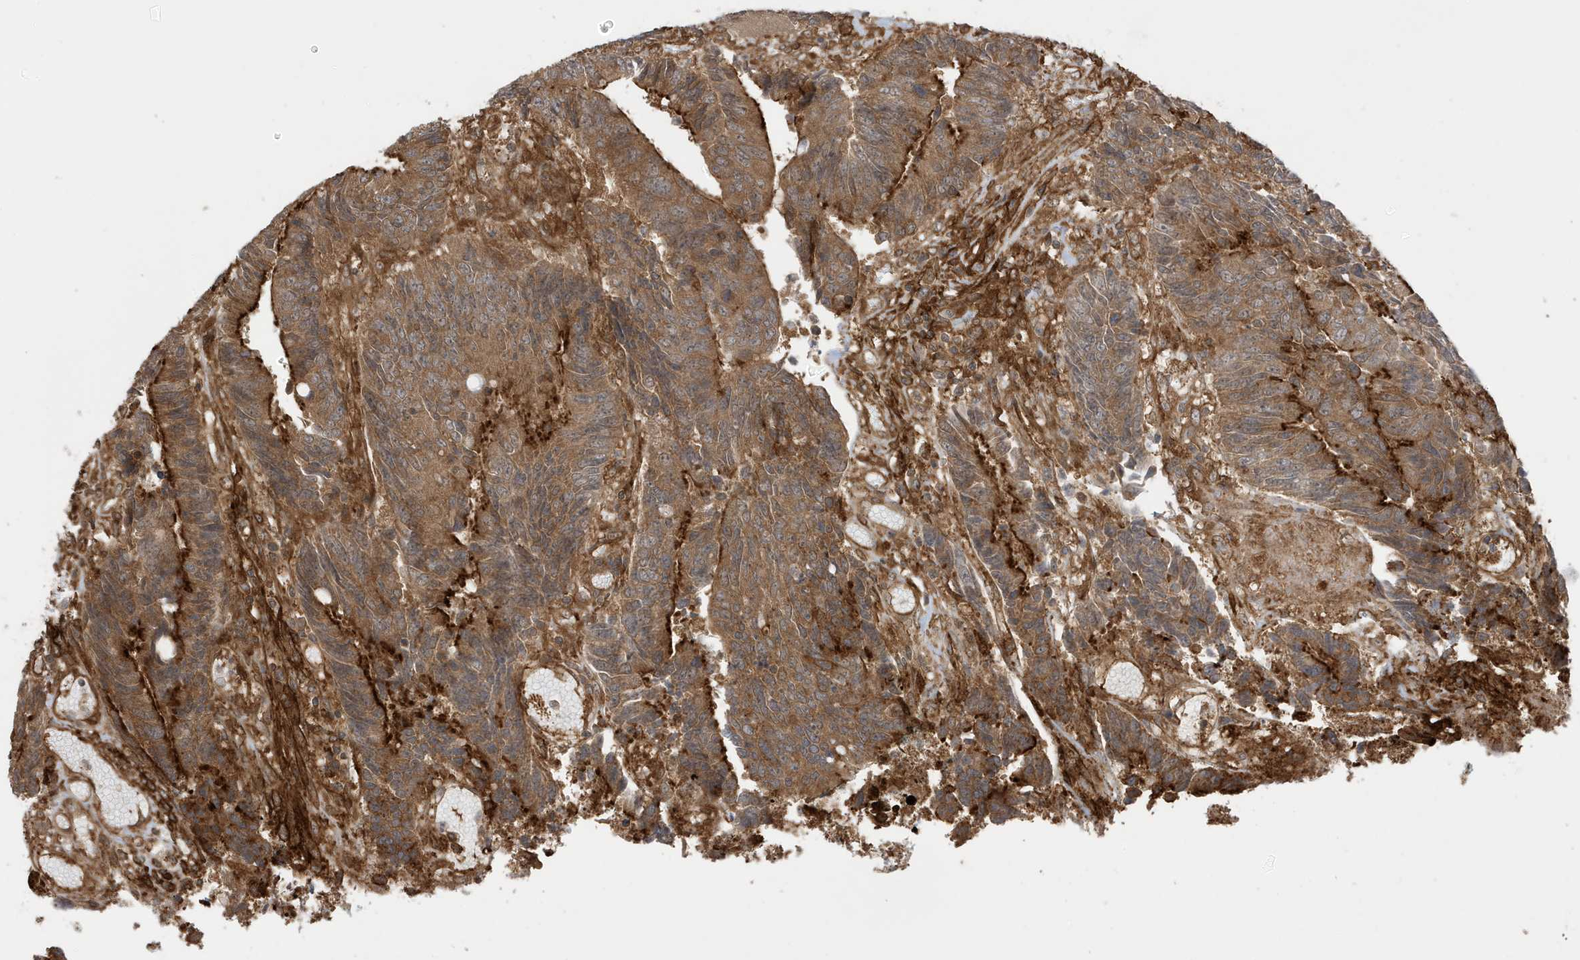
{"staining": {"intensity": "moderate", "quantity": ">75%", "location": "cytoplasmic/membranous"}, "tissue": "colorectal cancer", "cell_type": "Tumor cells", "image_type": "cancer", "snomed": [{"axis": "morphology", "description": "Adenocarcinoma, NOS"}, {"axis": "topography", "description": "Rectum"}], "caption": "Moderate cytoplasmic/membranous protein expression is appreciated in about >75% of tumor cells in adenocarcinoma (colorectal).", "gene": "CDC42EP3", "patient": {"sex": "male", "age": 84}}